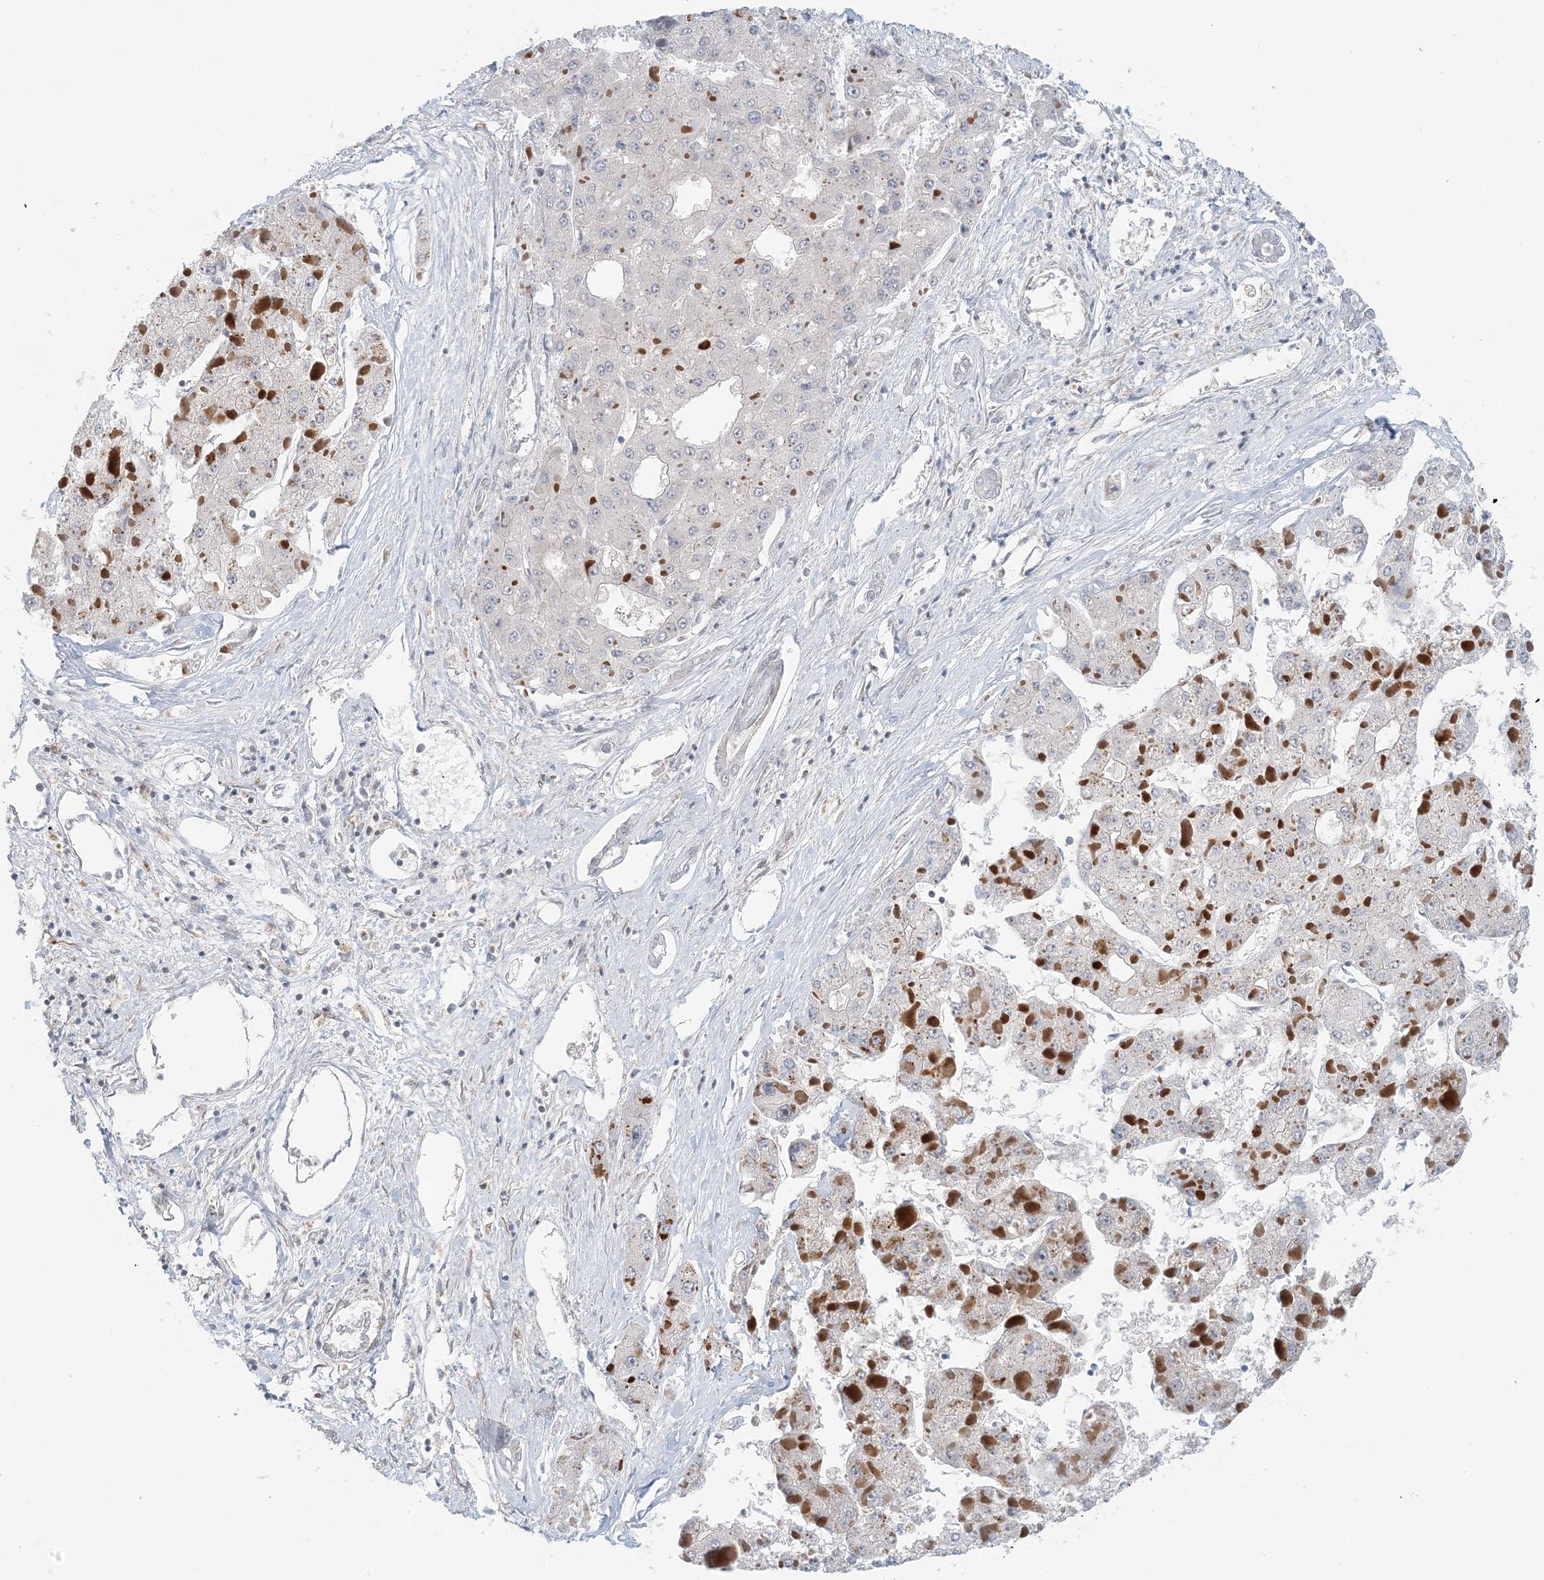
{"staining": {"intensity": "negative", "quantity": "none", "location": "none"}, "tissue": "liver cancer", "cell_type": "Tumor cells", "image_type": "cancer", "snomed": [{"axis": "morphology", "description": "Carcinoma, Hepatocellular, NOS"}, {"axis": "topography", "description": "Liver"}], "caption": "DAB (3,3'-diaminobenzidine) immunohistochemical staining of hepatocellular carcinoma (liver) shows no significant expression in tumor cells. The staining is performed using DAB (3,3'-diaminobenzidine) brown chromogen with nuclei counter-stained in using hematoxylin.", "gene": "ATP13A2", "patient": {"sex": "female", "age": 73}}